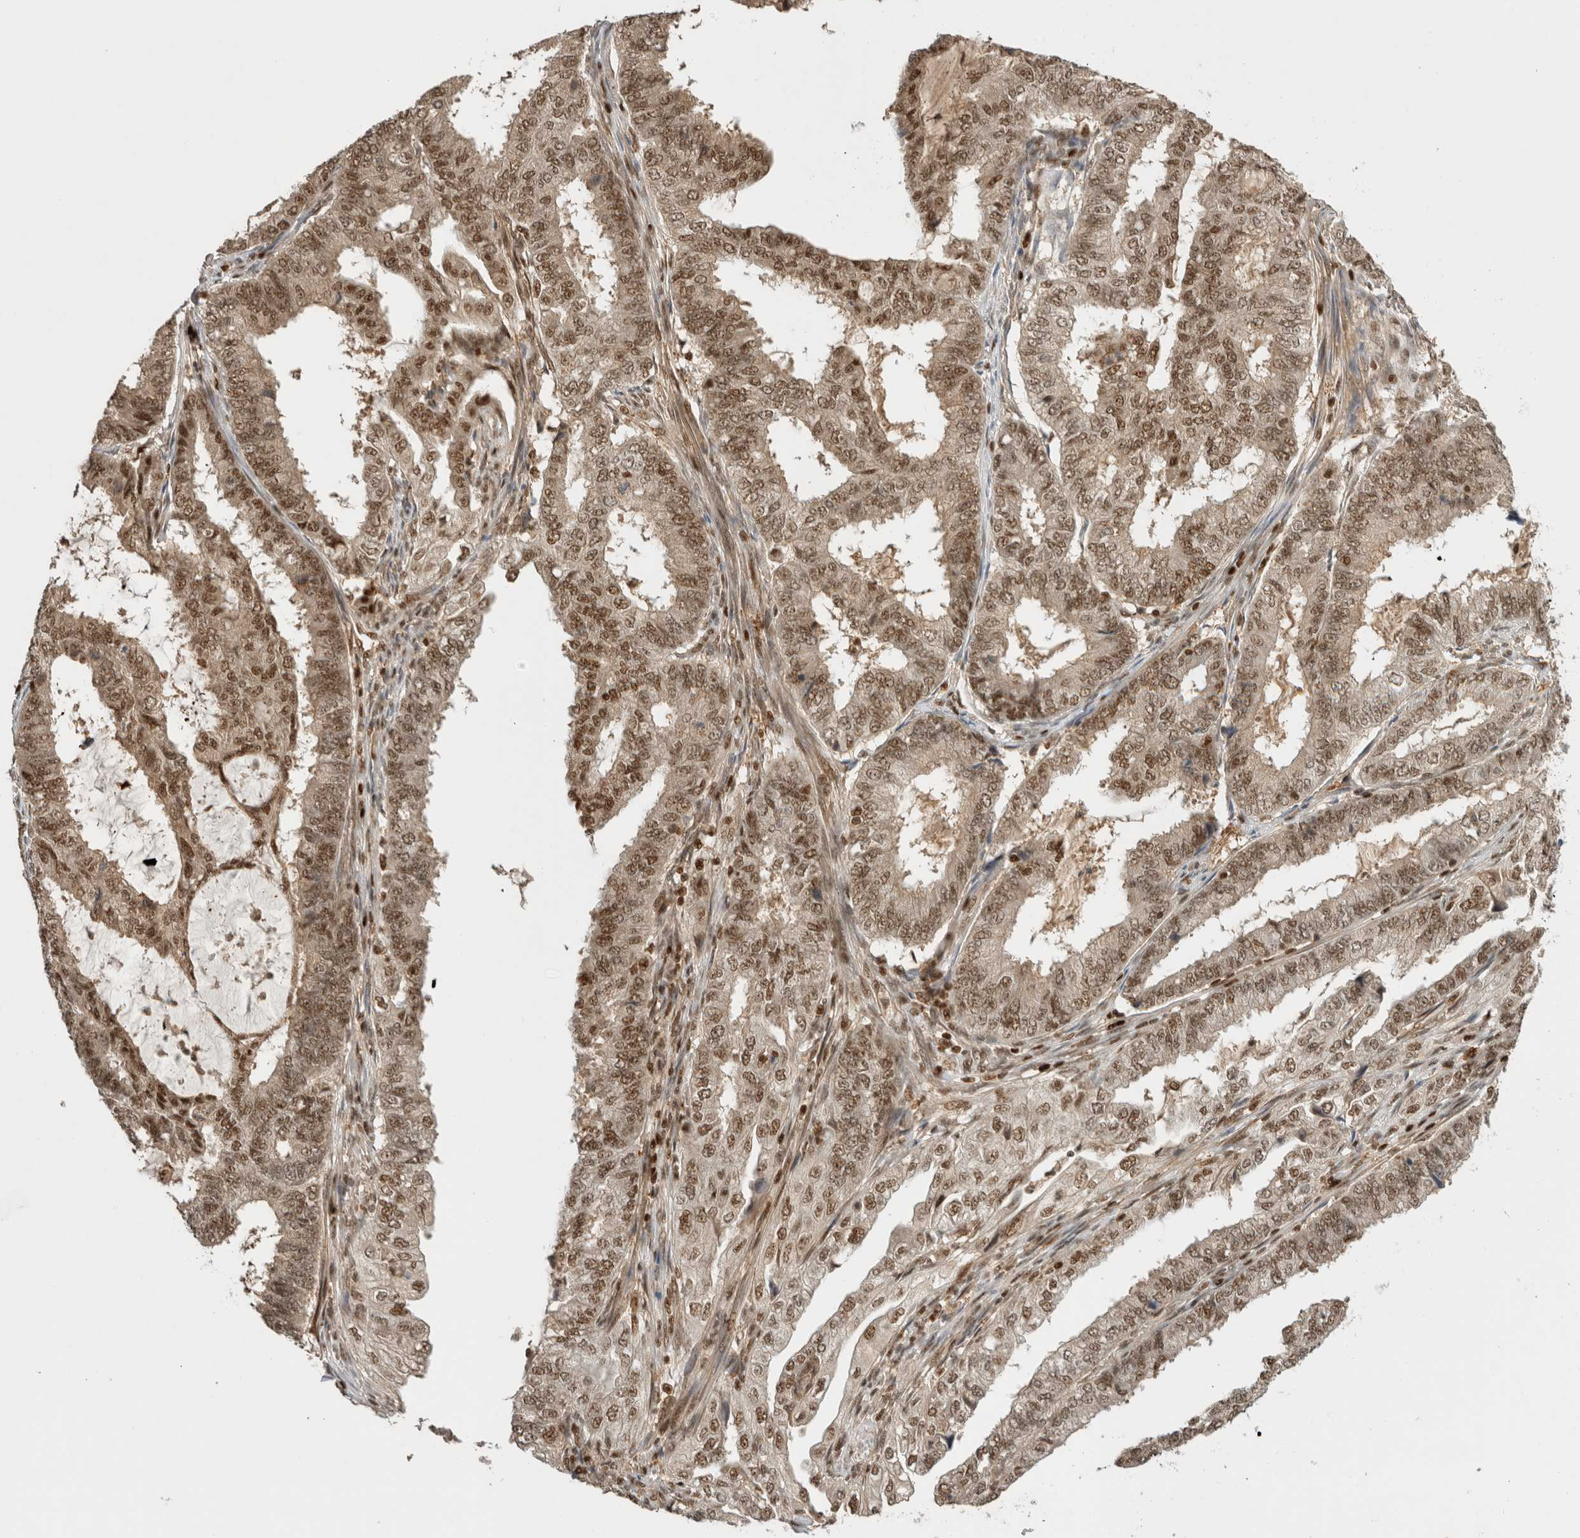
{"staining": {"intensity": "moderate", "quantity": ">75%", "location": "cytoplasmic/membranous,nuclear"}, "tissue": "endometrial cancer", "cell_type": "Tumor cells", "image_type": "cancer", "snomed": [{"axis": "morphology", "description": "Adenocarcinoma, NOS"}, {"axis": "topography", "description": "Endometrium"}], "caption": "The image shows staining of endometrial adenocarcinoma, revealing moderate cytoplasmic/membranous and nuclear protein staining (brown color) within tumor cells. The protein of interest is shown in brown color, while the nuclei are stained blue.", "gene": "SNRNP40", "patient": {"sex": "female", "age": 51}}